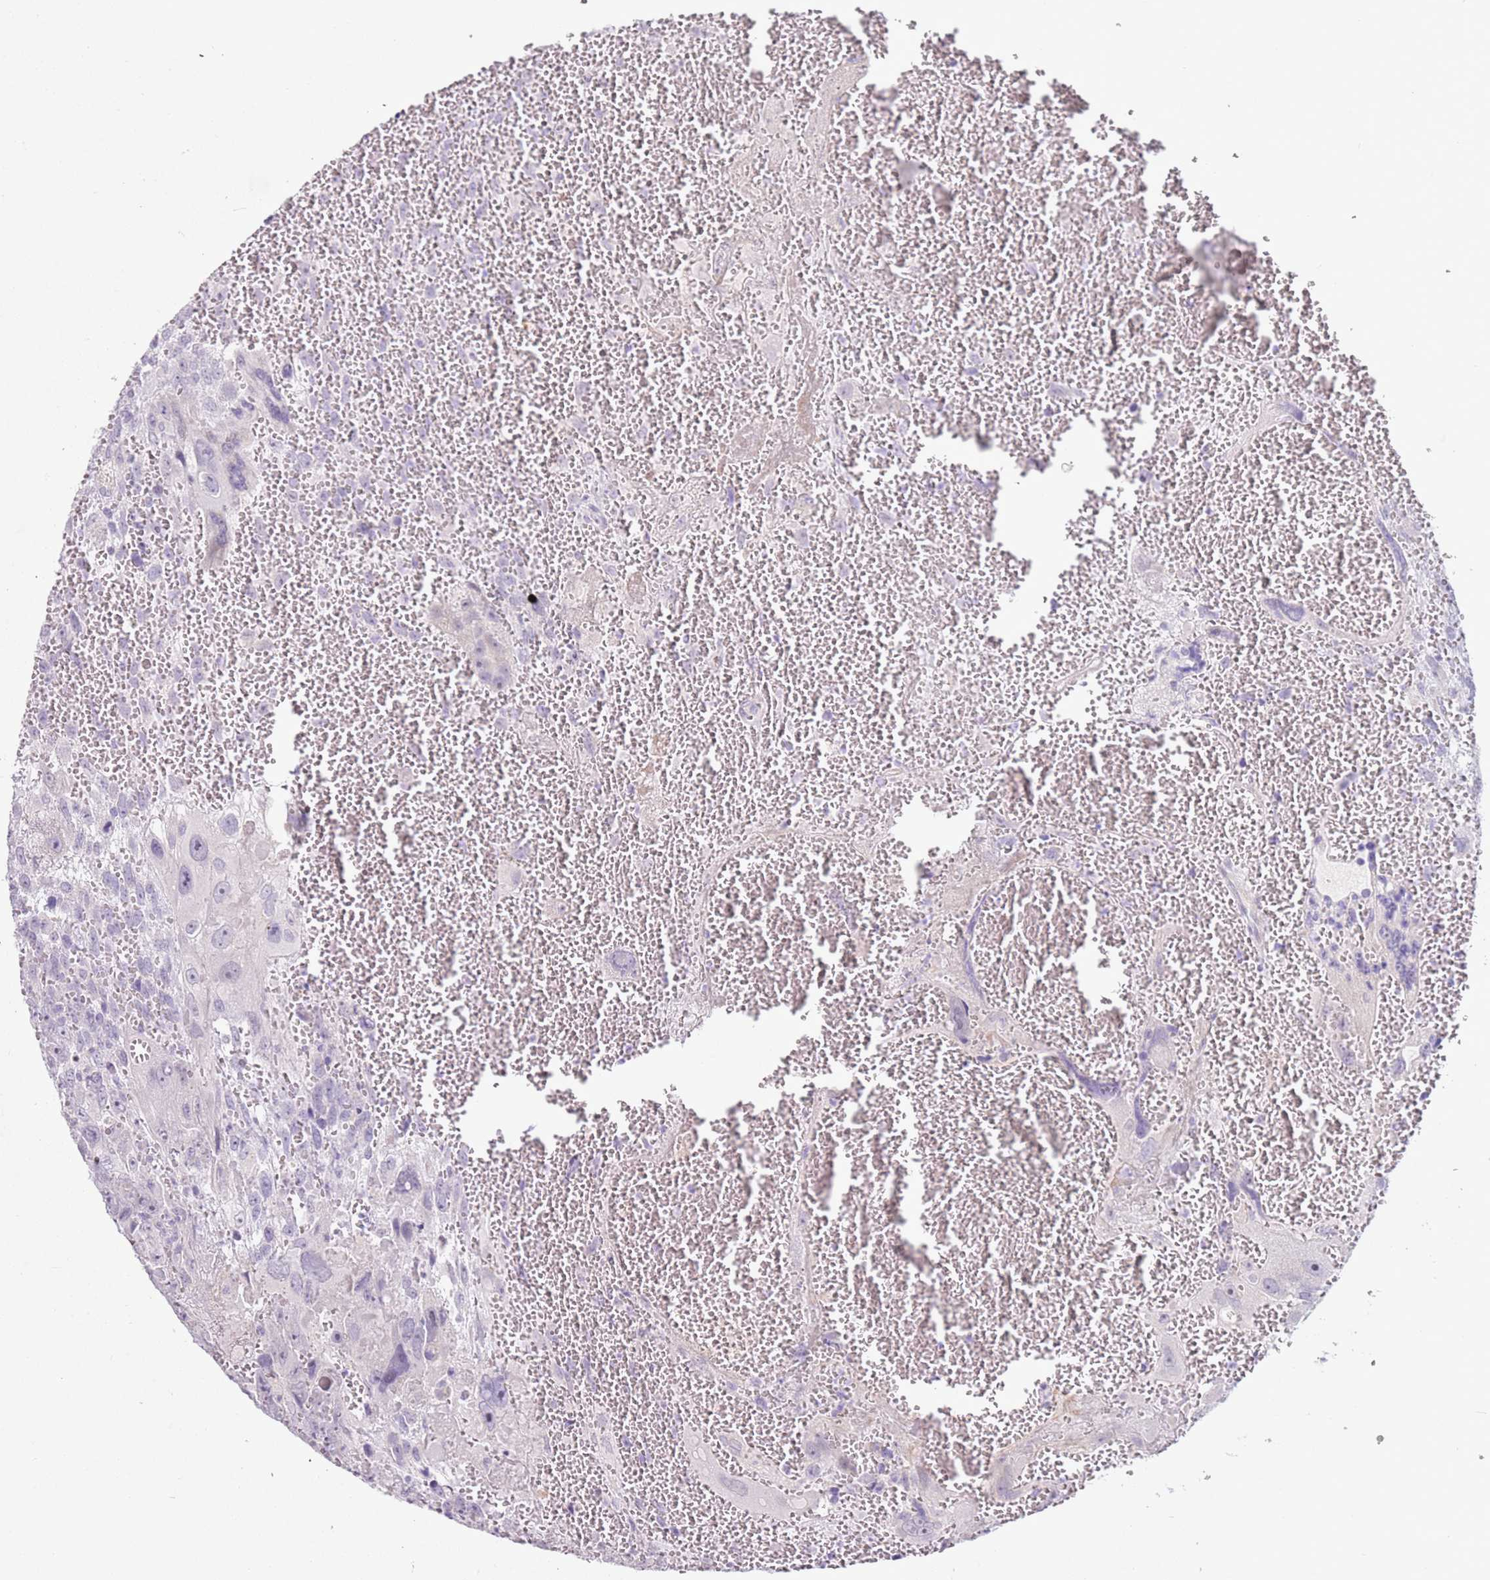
{"staining": {"intensity": "negative", "quantity": "none", "location": "none"}, "tissue": "testis cancer", "cell_type": "Tumor cells", "image_type": "cancer", "snomed": [{"axis": "morphology", "description": "Carcinoma, Embryonal, NOS"}, {"axis": "topography", "description": "Testis"}], "caption": "Immunohistochemical staining of testis cancer reveals no significant staining in tumor cells. Nuclei are stained in blue.", "gene": "ZNF239", "patient": {"sex": "male", "age": 28}}